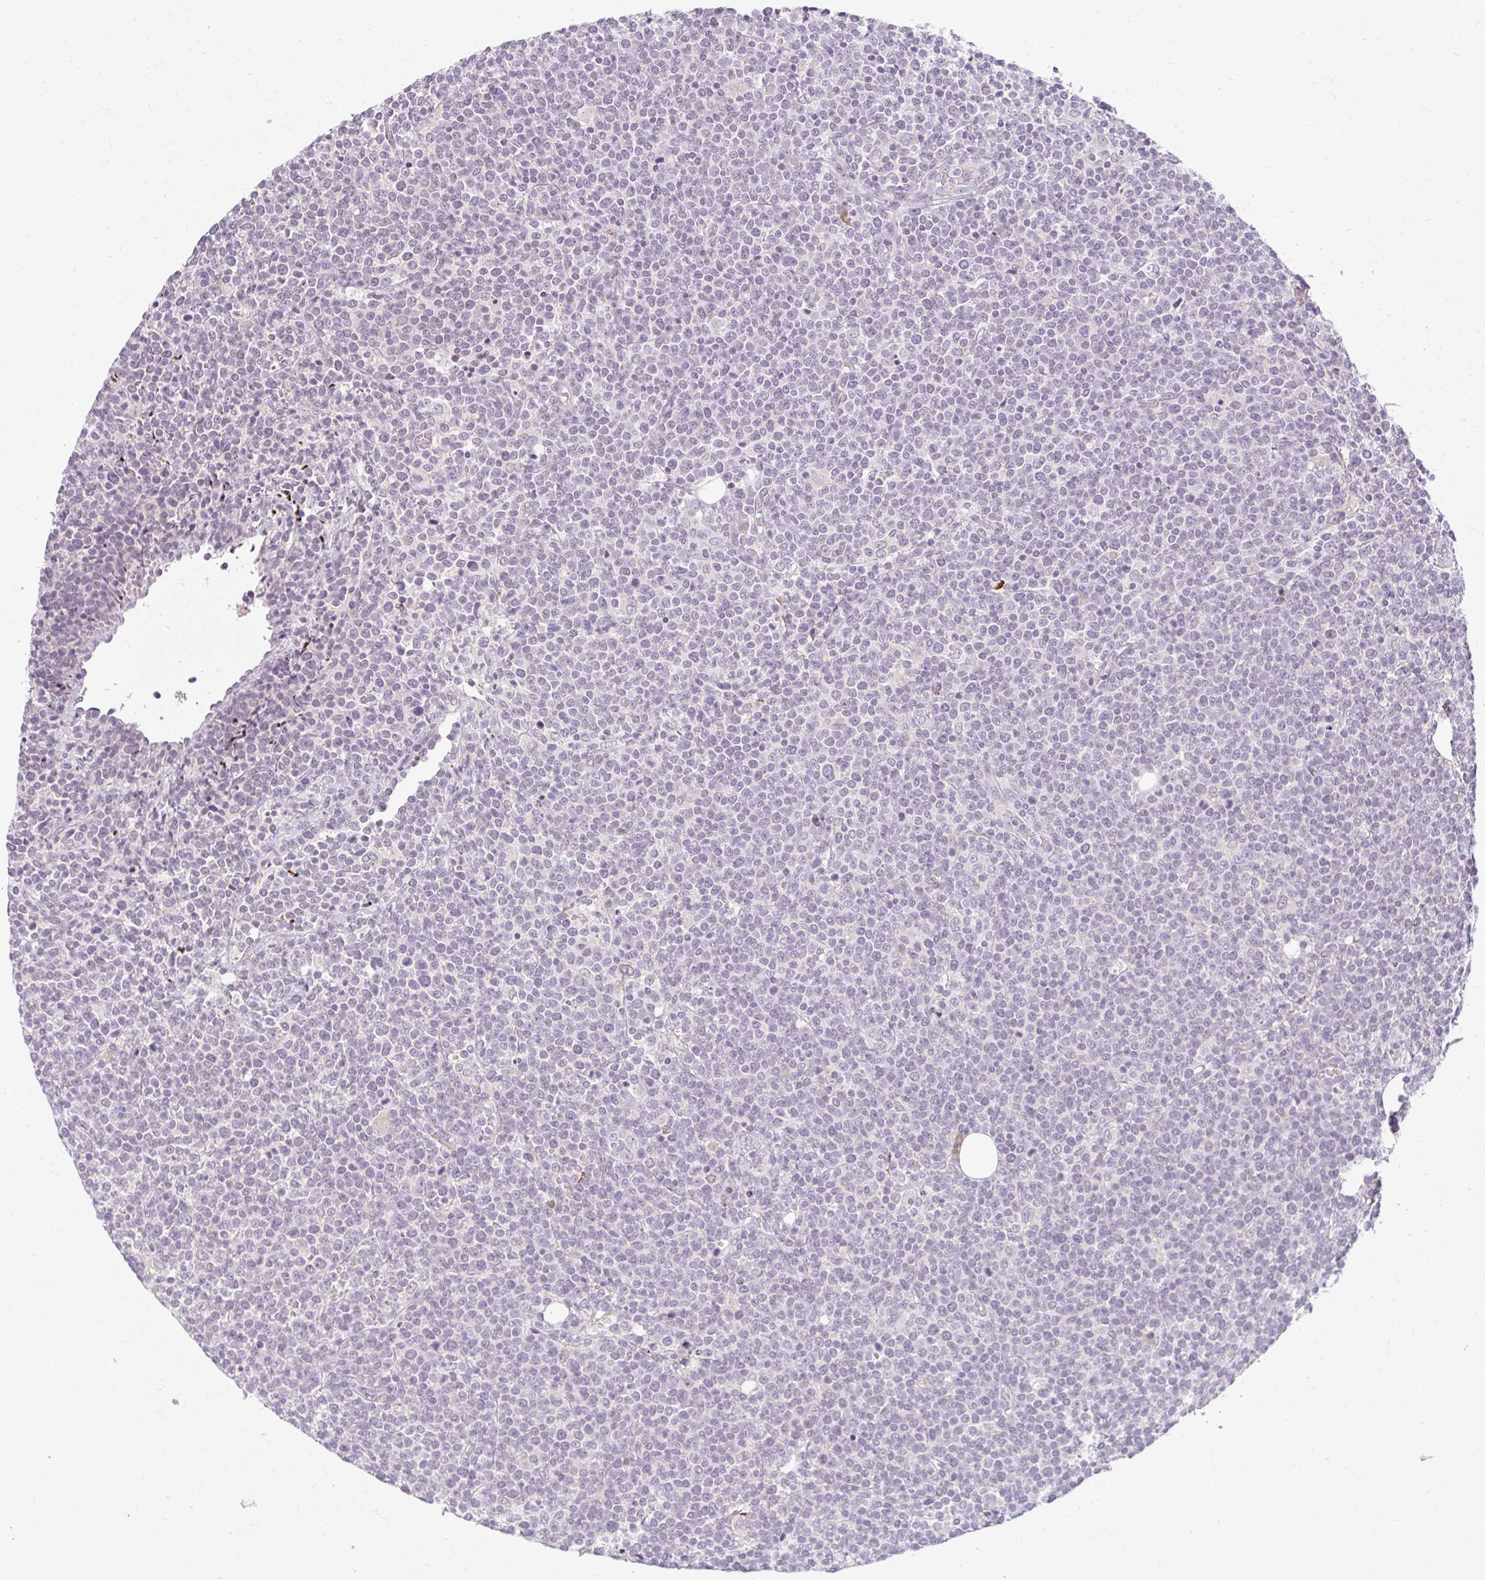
{"staining": {"intensity": "negative", "quantity": "none", "location": "none"}, "tissue": "lymphoma", "cell_type": "Tumor cells", "image_type": "cancer", "snomed": [{"axis": "morphology", "description": "Malignant lymphoma, non-Hodgkin's type, High grade"}, {"axis": "topography", "description": "Lymph node"}], "caption": "Tumor cells show no significant protein staining in lymphoma.", "gene": "ZFYVE26", "patient": {"sex": "male", "age": 61}}